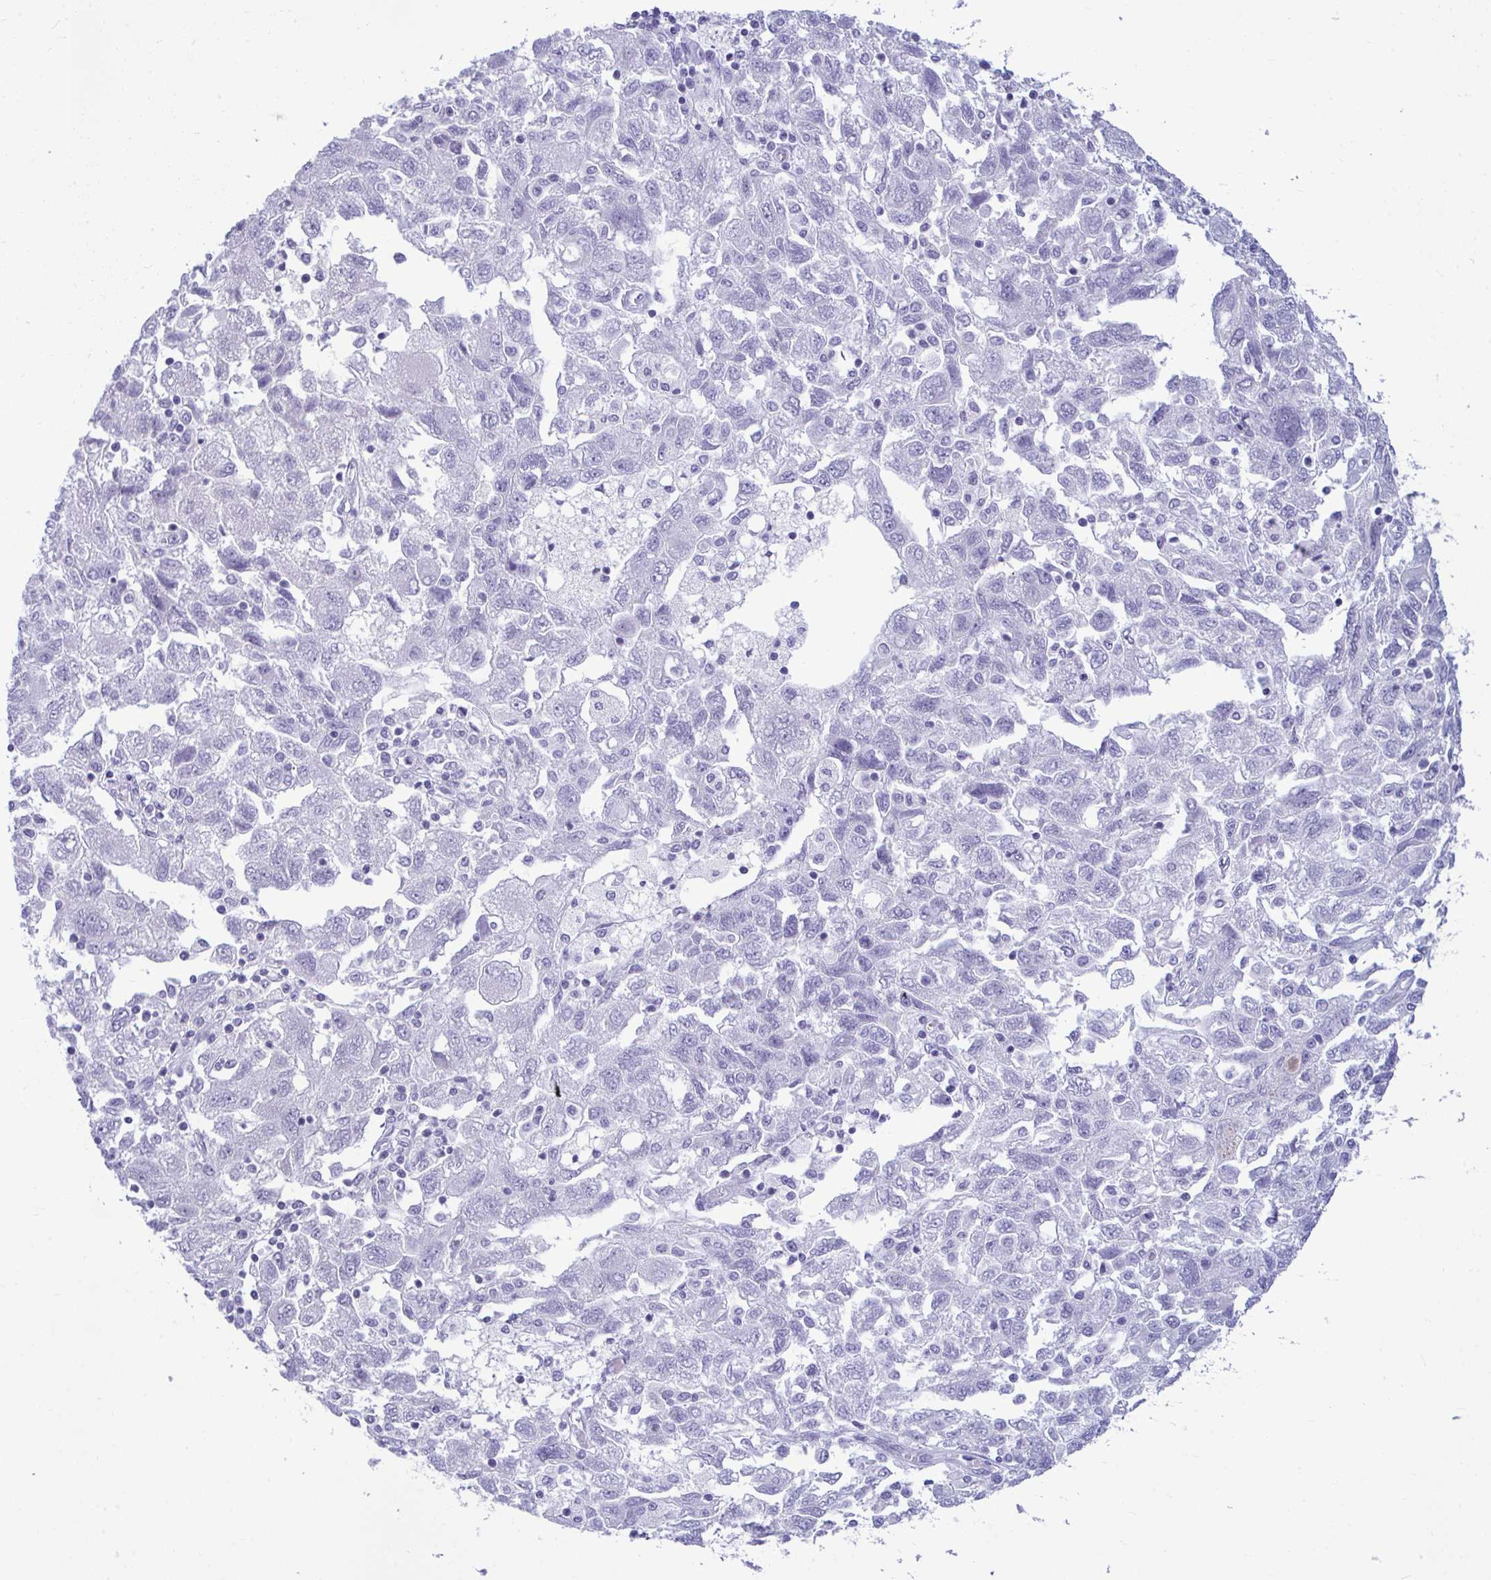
{"staining": {"intensity": "negative", "quantity": "none", "location": "none"}, "tissue": "ovarian cancer", "cell_type": "Tumor cells", "image_type": "cancer", "snomed": [{"axis": "morphology", "description": "Carcinoma, NOS"}, {"axis": "morphology", "description": "Cystadenocarcinoma, serous, NOS"}, {"axis": "topography", "description": "Ovary"}], "caption": "DAB (3,3'-diaminobenzidine) immunohistochemical staining of carcinoma (ovarian) shows no significant expression in tumor cells.", "gene": "ANKRD60", "patient": {"sex": "female", "age": 69}}